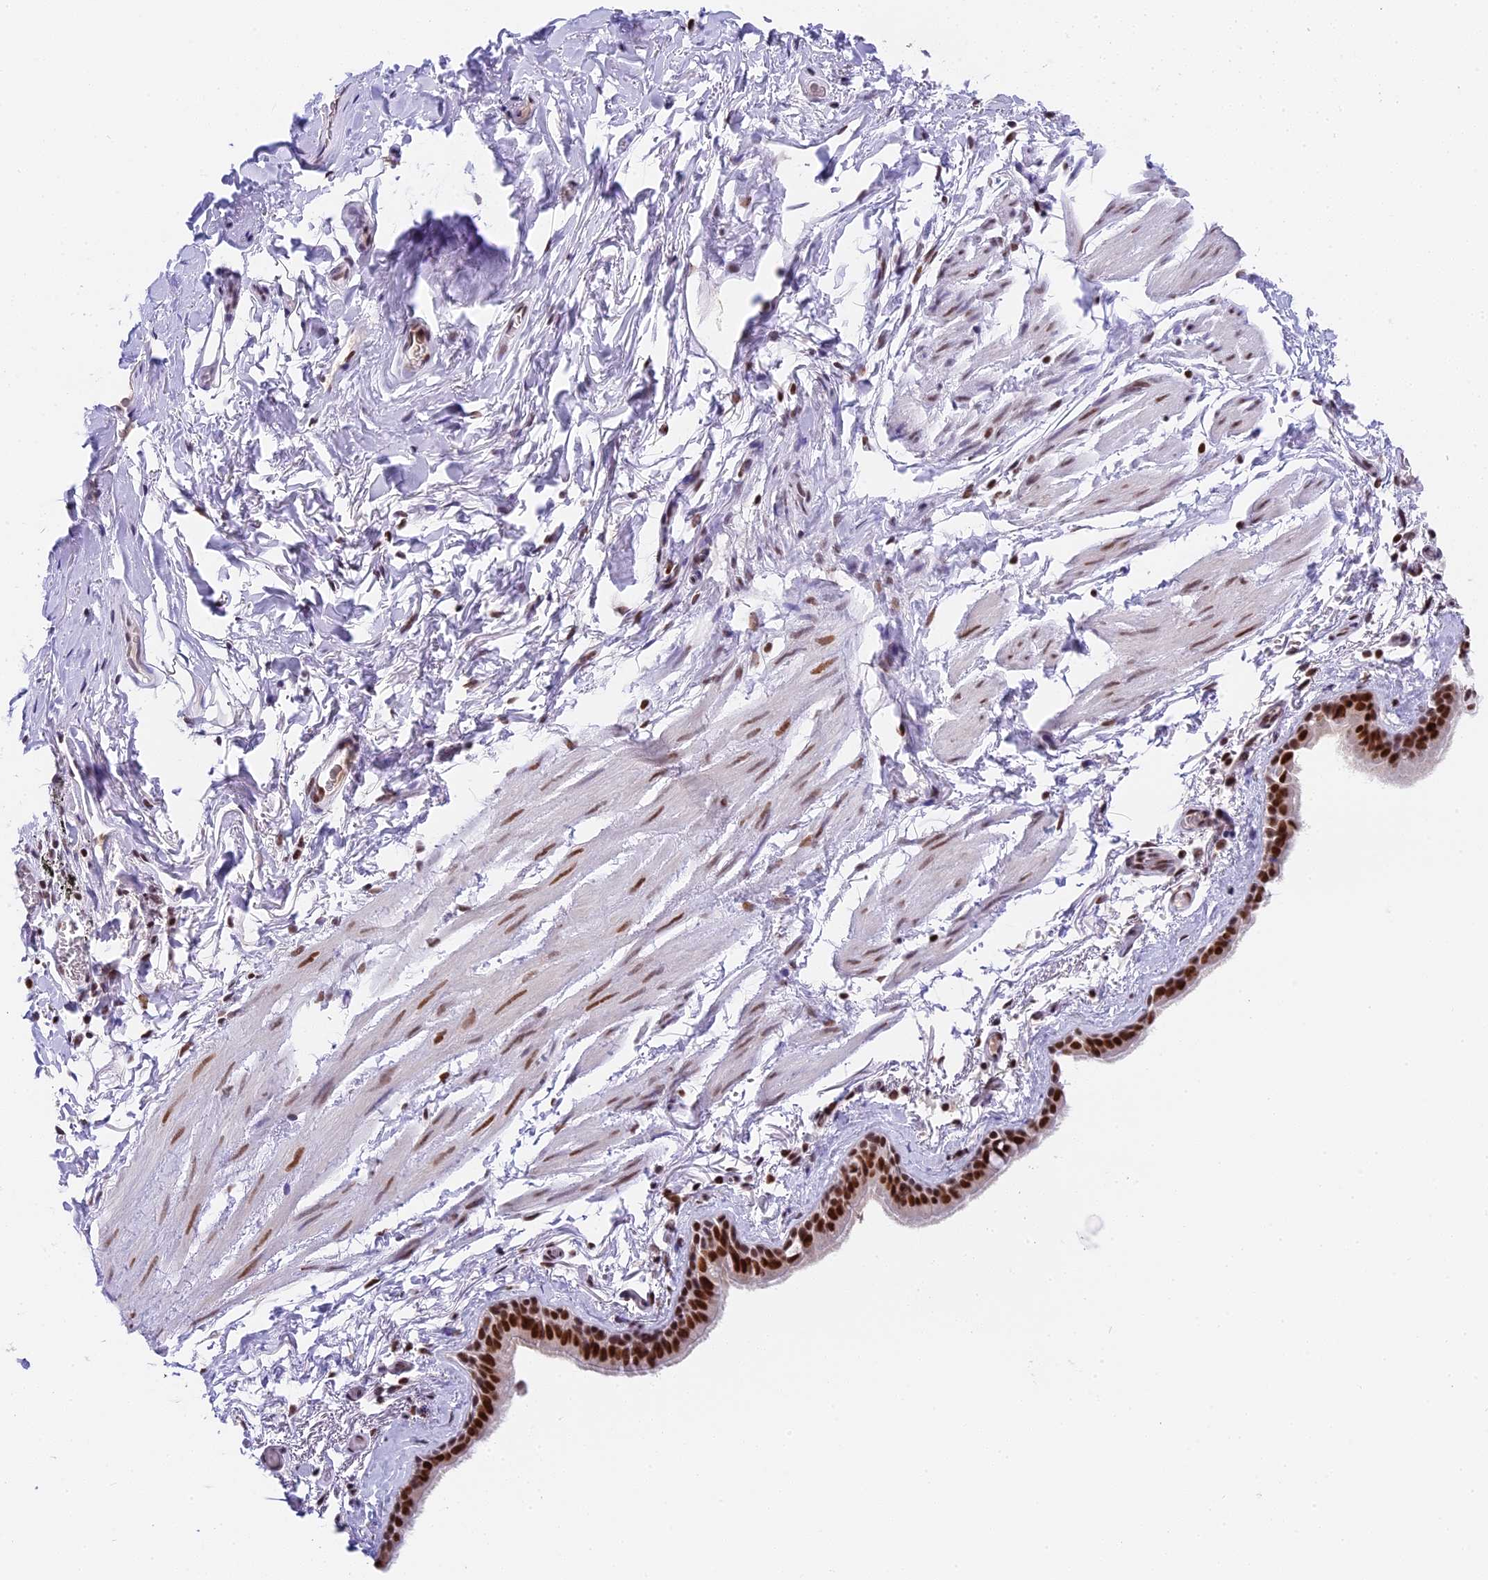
{"staining": {"intensity": "strong", "quantity": ">75%", "location": "nuclear"}, "tissue": "bronchus", "cell_type": "Respiratory epithelial cells", "image_type": "normal", "snomed": [{"axis": "morphology", "description": "Normal tissue, NOS"}, {"axis": "topography", "description": "Cartilage tissue"}], "caption": "Immunohistochemistry (IHC) of normal bronchus demonstrates high levels of strong nuclear staining in about >75% of respiratory epithelial cells.", "gene": "SBNO1", "patient": {"sex": "male", "age": 63}}